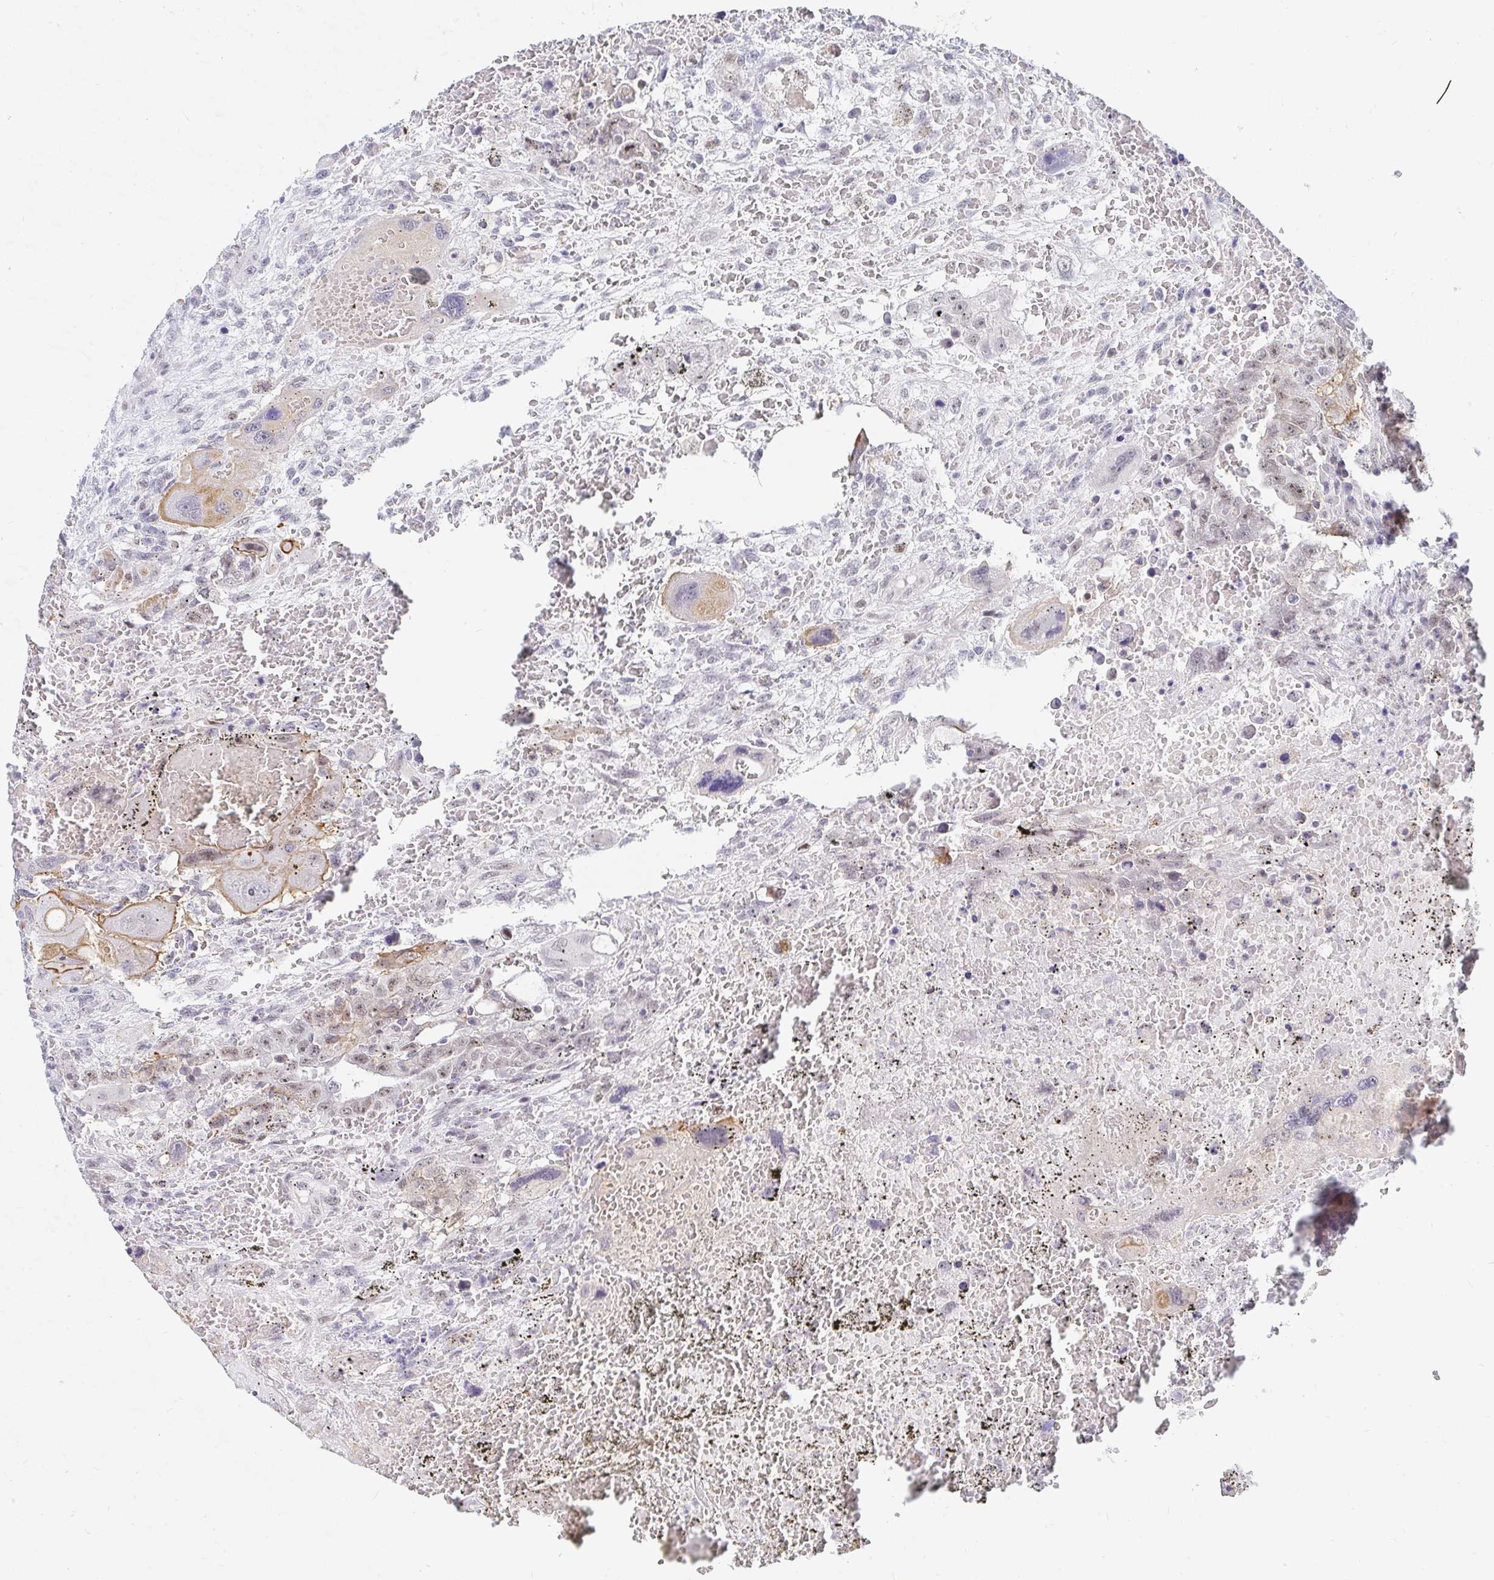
{"staining": {"intensity": "weak", "quantity": "25%-75%", "location": "cytoplasmic/membranous,nuclear"}, "tissue": "testis cancer", "cell_type": "Tumor cells", "image_type": "cancer", "snomed": [{"axis": "morphology", "description": "Carcinoma, Embryonal, NOS"}, {"axis": "topography", "description": "Testis"}], "caption": "Testis cancer (embryonal carcinoma) tissue reveals weak cytoplasmic/membranous and nuclear staining in approximately 25%-75% of tumor cells The staining was performed using DAB (3,3'-diaminobenzidine) to visualize the protein expression in brown, while the nuclei were stained in blue with hematoxylin (Magnification: 20x).", "gene": "COL28A1", "patient": {"sex": "male", "age": 26}}